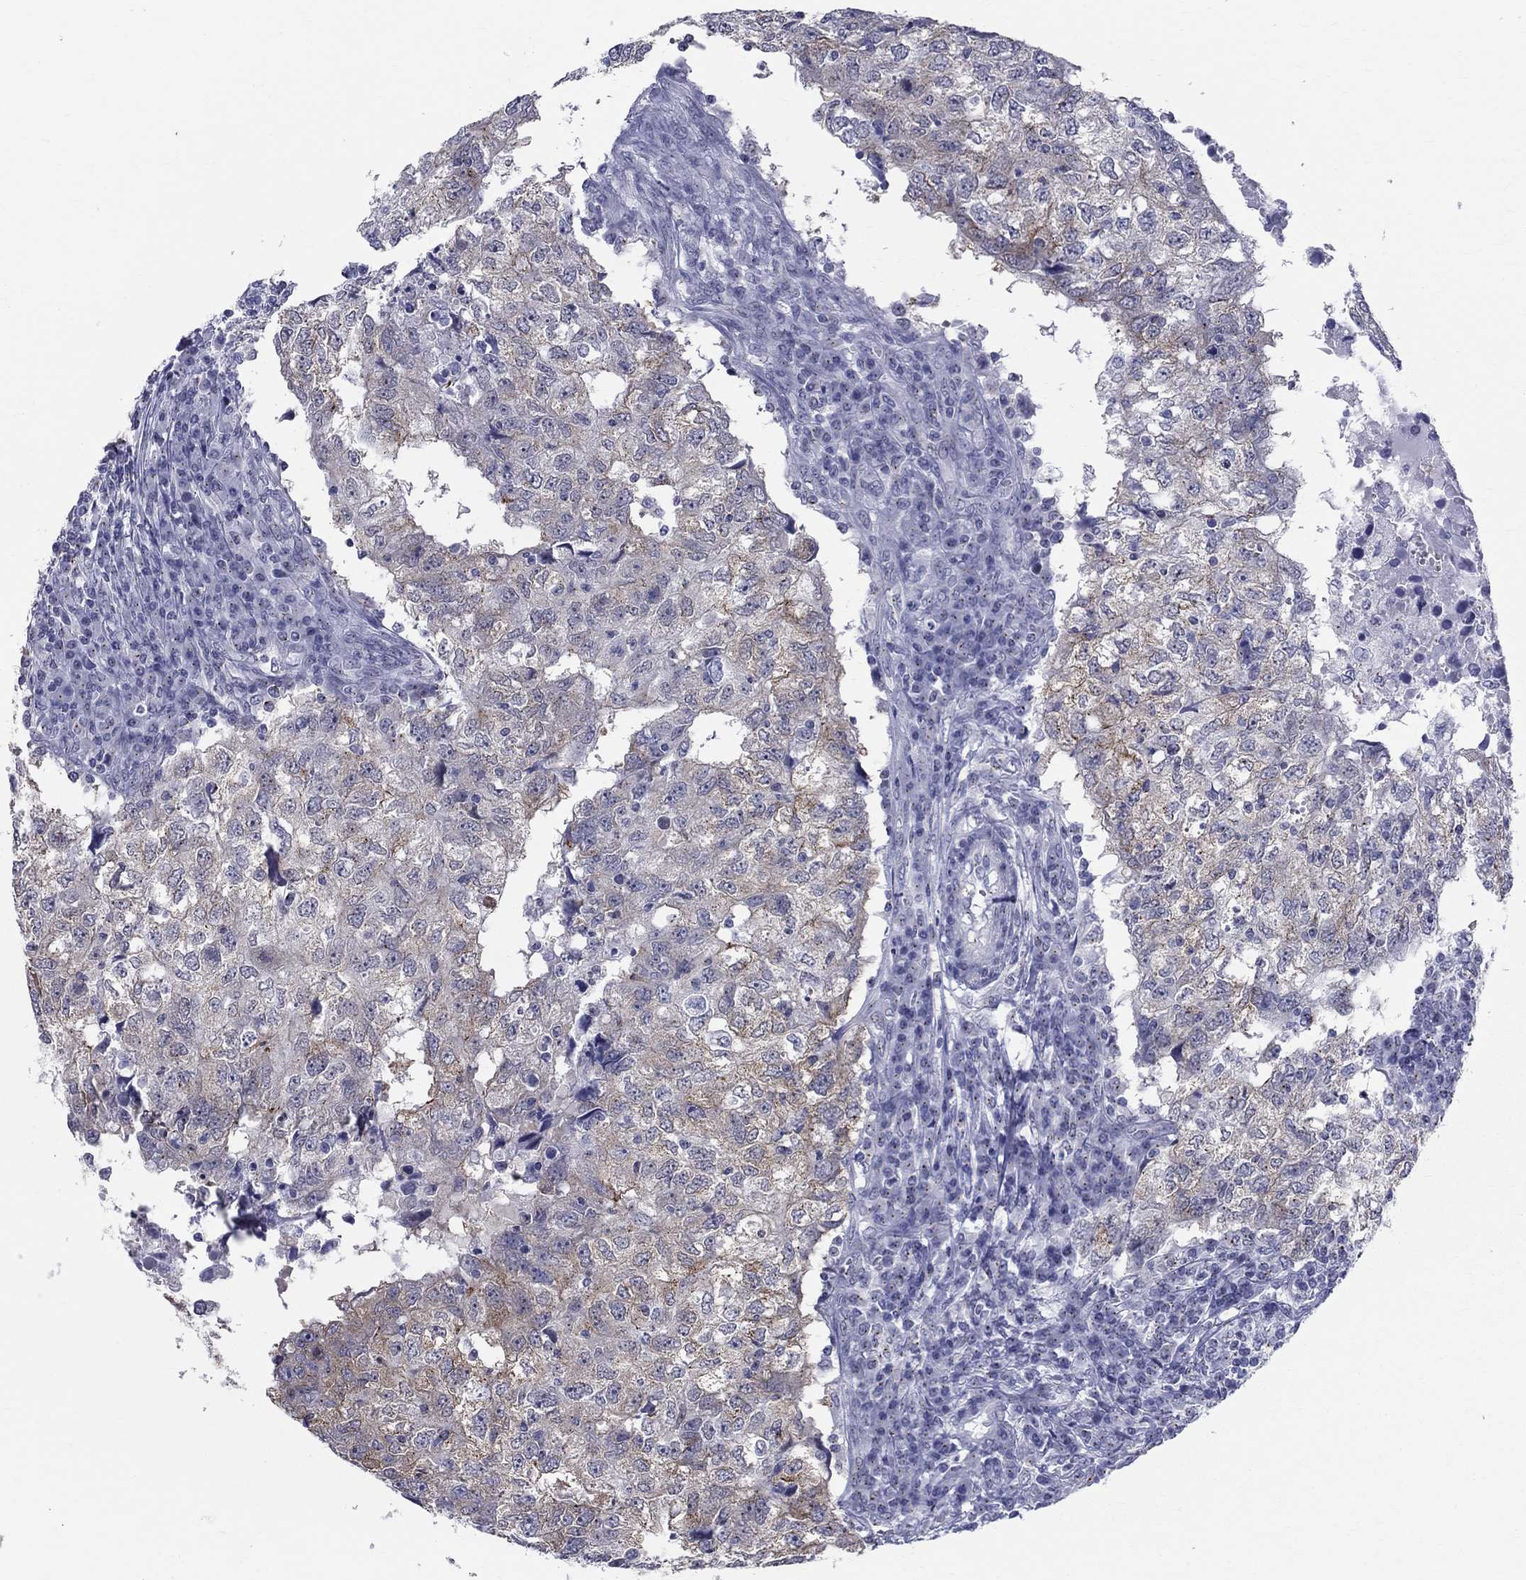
{"staining": {"intensity": "weak", "quantity": "<25%", "location": "cytoplasmic/membranous"}, "tissue": "breast cancer", "cell_type": "Tumor cells", "image_type": "cancer", "snomed": [{"axis": "morphology", "description": "Duct carcinoma"}, {"axis": "topography", "description": "Breast"}], "caption": "Immunohistochemistry (IHC) image of breast intraductal carcinoma stained for a protein (brown), which displays no positivity in tumor cells.", "gene": "CEP43", "patient": {"sex": "female", "age": 30}}